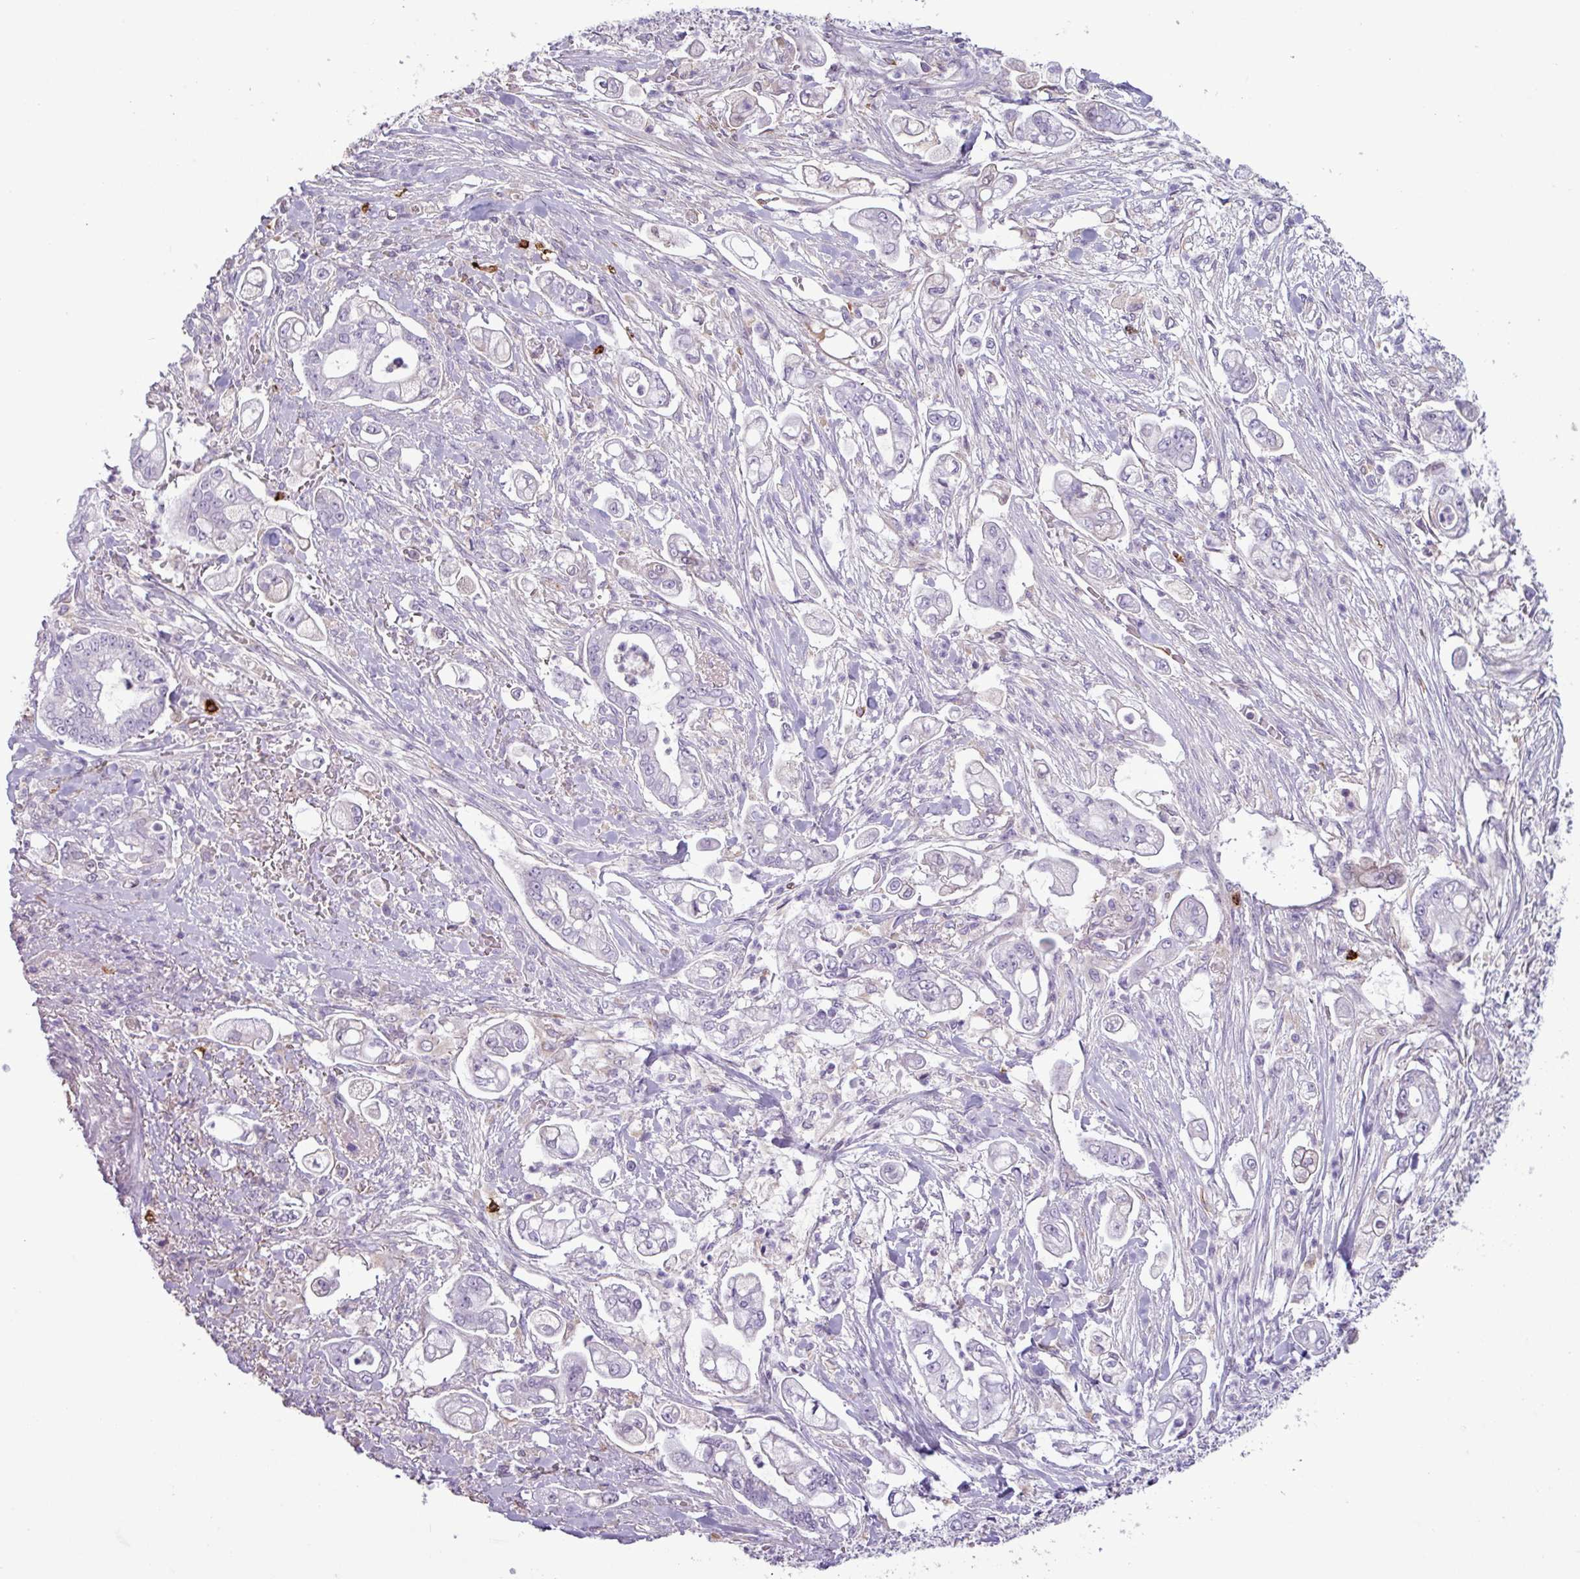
{"staining": {"intensity": "negative", "quantity": "none", "location": "none"}, "tissue": "pancreatic cancer", "cell_type": "Tumor cells", "image_type": "cancer", "snomed": [{"axis": "morphology", "description": "Adenocarcinoma, NOS"}, {"axis": "topography", "description": "Pancreas"}], "caption": "A photomicrograph of adenocarcinoma (pancreatic) stained for a protein reveals no brown staining in tumor cells.", "gene": "CD8A", "patient": {"sex": "female", "age": 69}}